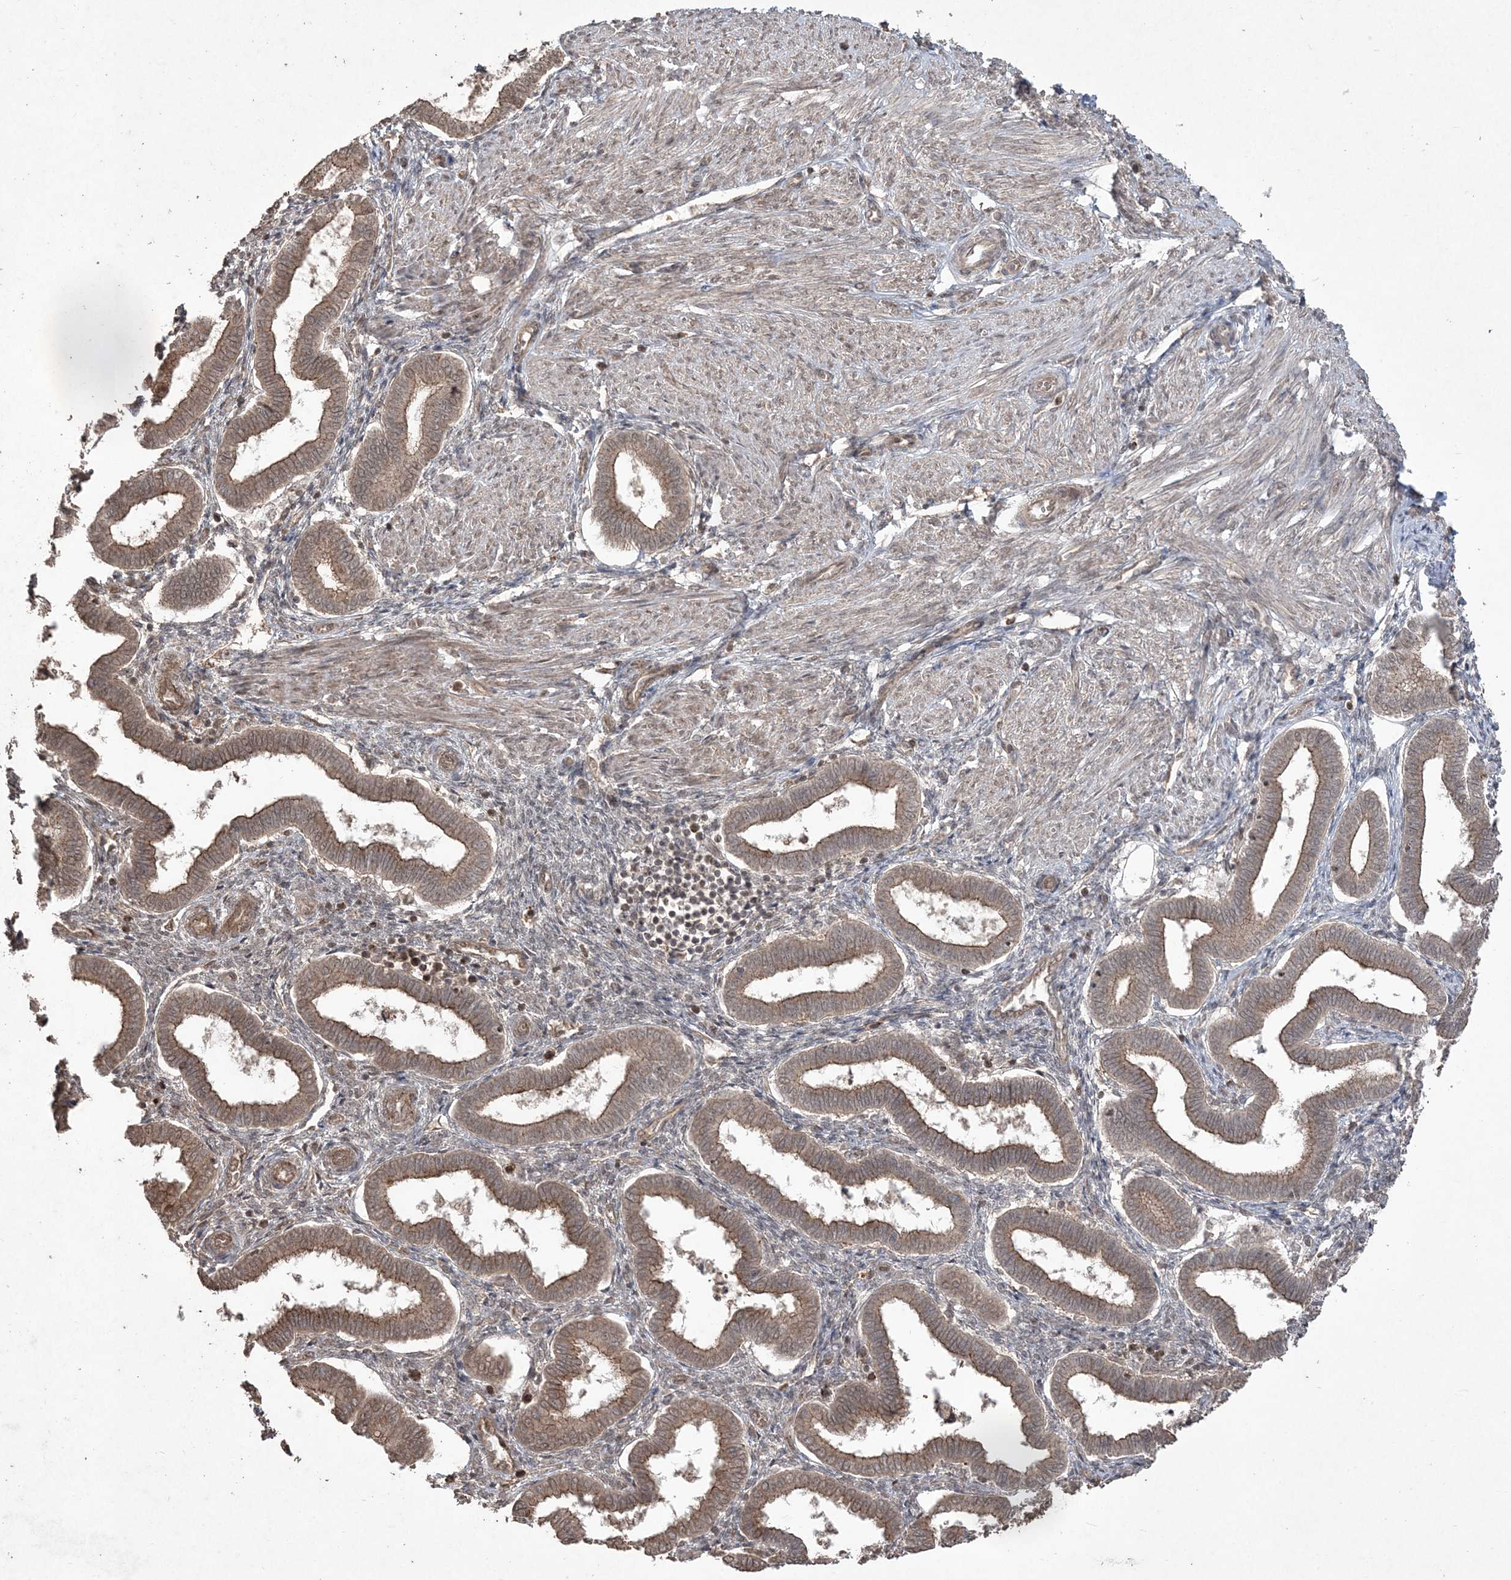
{"staining": {"intensity": "moderate", "quantity": "<25%", "location": "cytoplasmic/membranous,nuclear"}, "tissue": "endometrium", "cell_type": "Cells in endometrial stroma", "image_type": "normal", "snomed": [{"axis": "morphology", "description": "Normal tissue, NOS"}, {"axis": "topography", "description": "Endometrium"}], "caption": "This is an image of immunohistochemistry (IHC) staining of unremarkable endometrium, which shows moderate staining in the cytoplasmic/membranous,nuclear of cells in endometrial stroma.", "gene": "EHHADH", "patient": {"sex": "female", "age": 24}}